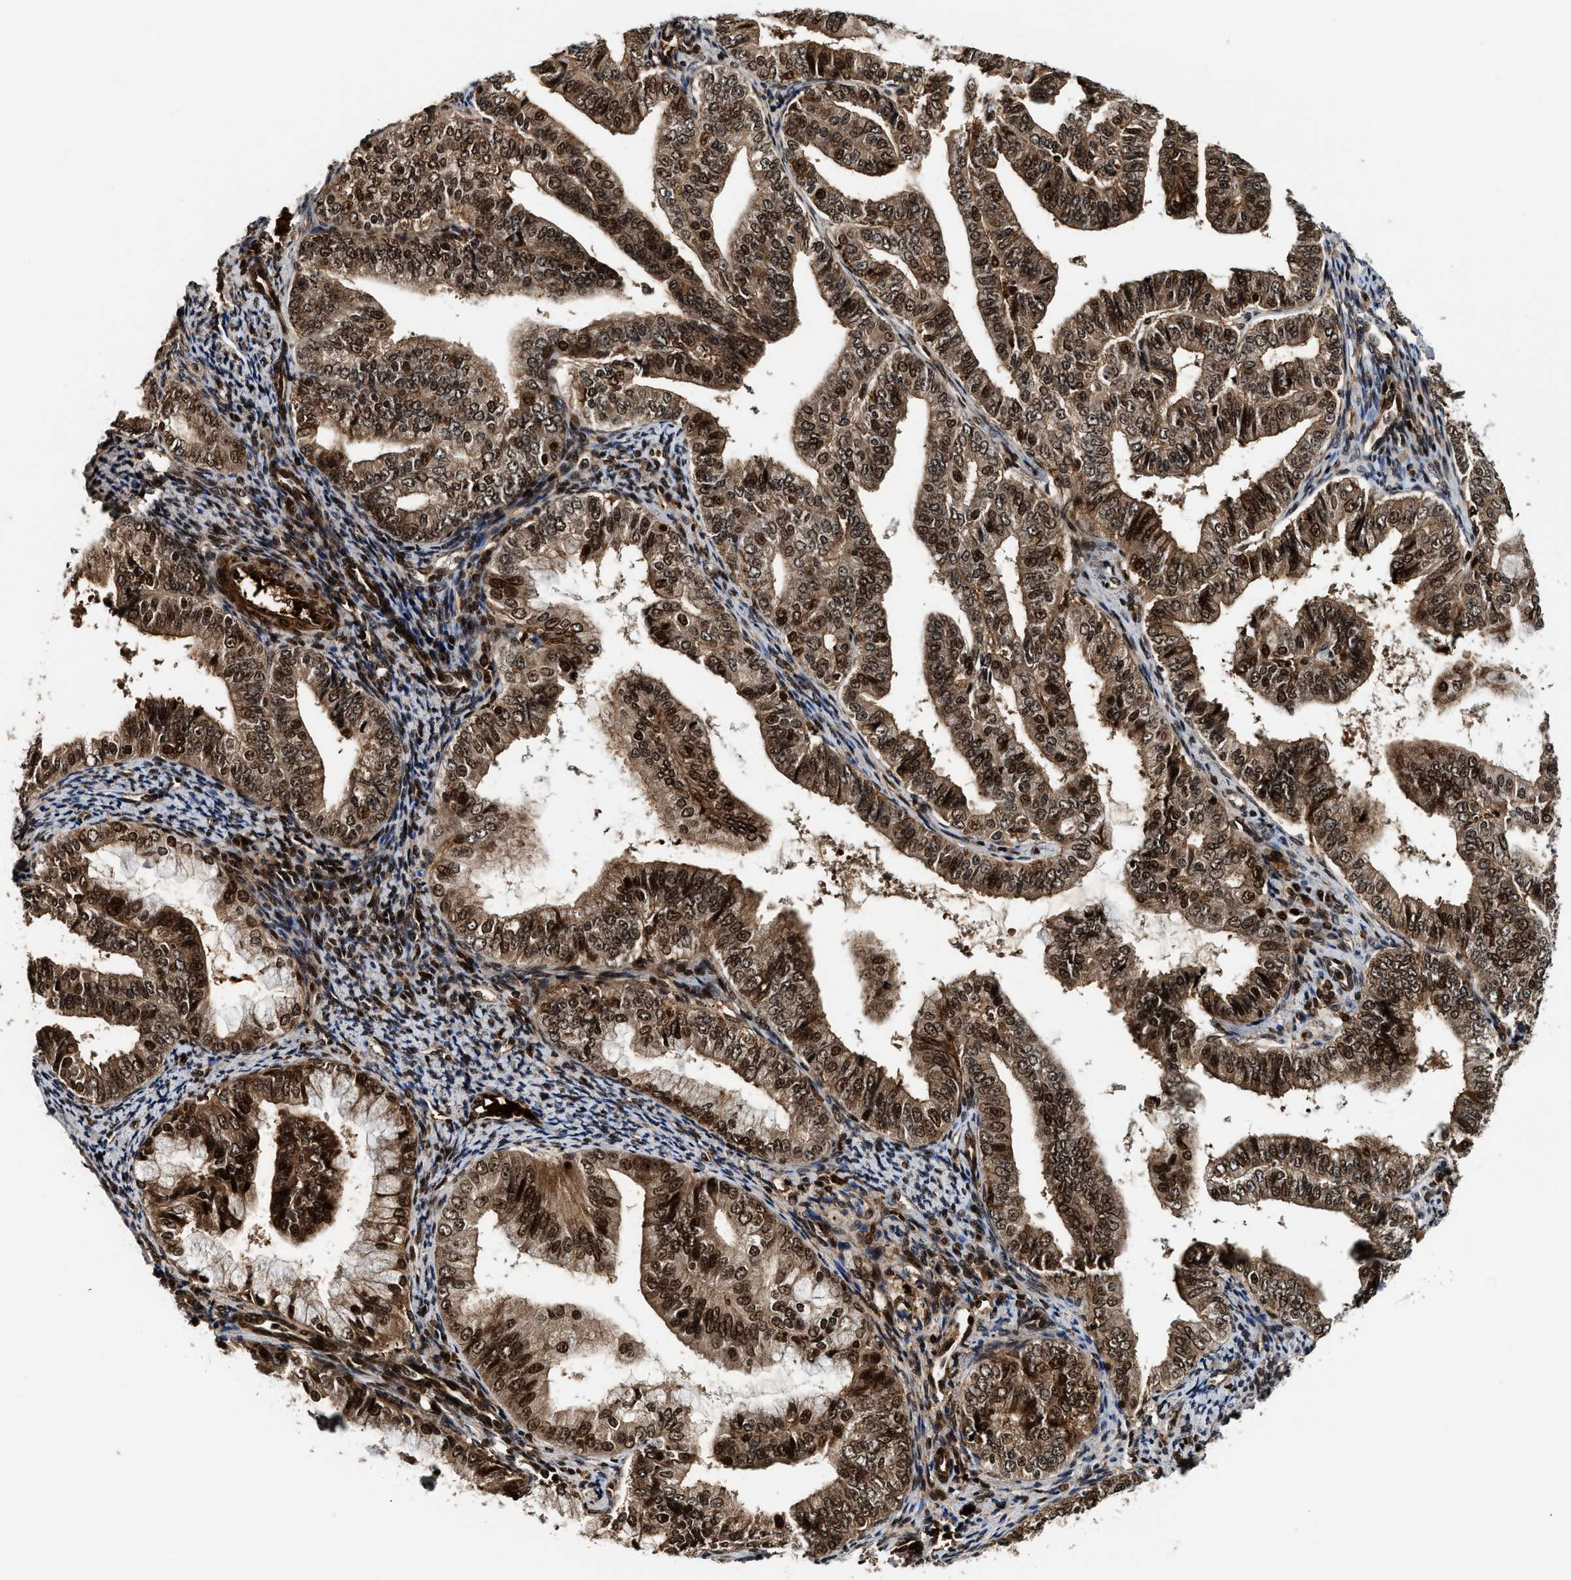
{"staining": {"intensity": "strong", "quantity": ">75%", "location": "cytoplasmic/membranous,nuclear"}, "tissue": "endometrial cancer", "cell_type": "Tumor cells", "image_type": "cancer", "snomed": [{"axis": "morphology", "description": "Adenocarcinoma, NOS"}, {"axis": "topography", "description": "Endometrium"}], "caption": "DAB immunohistochemical staining of adenocarcinoma (endometrial) demonstrates strong cytoplasmic/membranous and nuclear protein staining in approximately >75% of tumor cells.", "gene": "MDM2", "patient": {"sex": "female", "age": 63}}